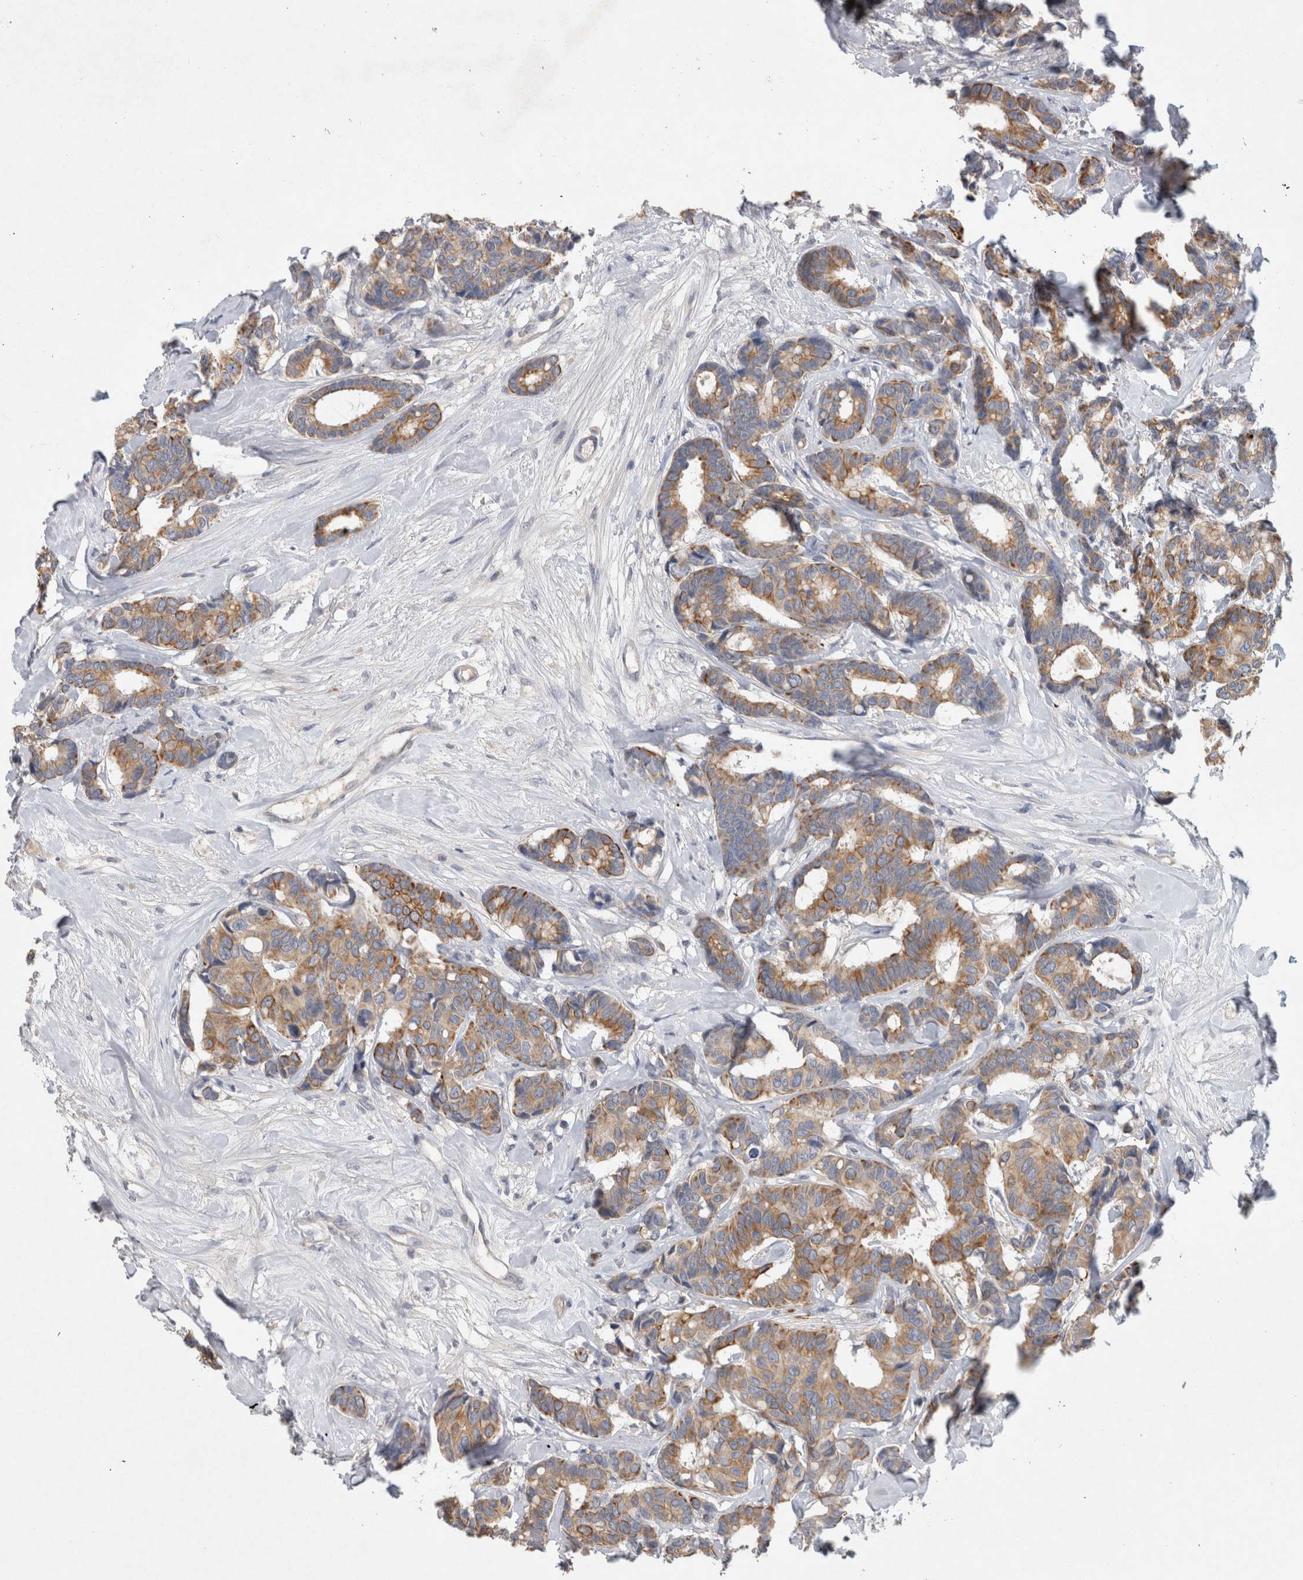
{"staining": {"intensity": "moderate", "quantity": ">75%", "location": "cytoplasmic/membranous"}, "tissue": "breast cancer", "cell_type": "Tumor cells", "image_type": "cancer", "snomed": [{"axis": "morphology", "description": "Duct carcinoma"}, {"axis": "topography", "description": "Breast"}], "caption": "Tumor cells display medium levels of moderate cytoplasmic/membranous expression in approximately >75% of cells in breast infiltrating ductal carcinoma. The staining is performed using DAB brown chromogen to label protein expression. The nuclei are counter-stained blue using hematoxylin.", "gene": "HEXD", "patient": {"sex": "female", "age": 87}}